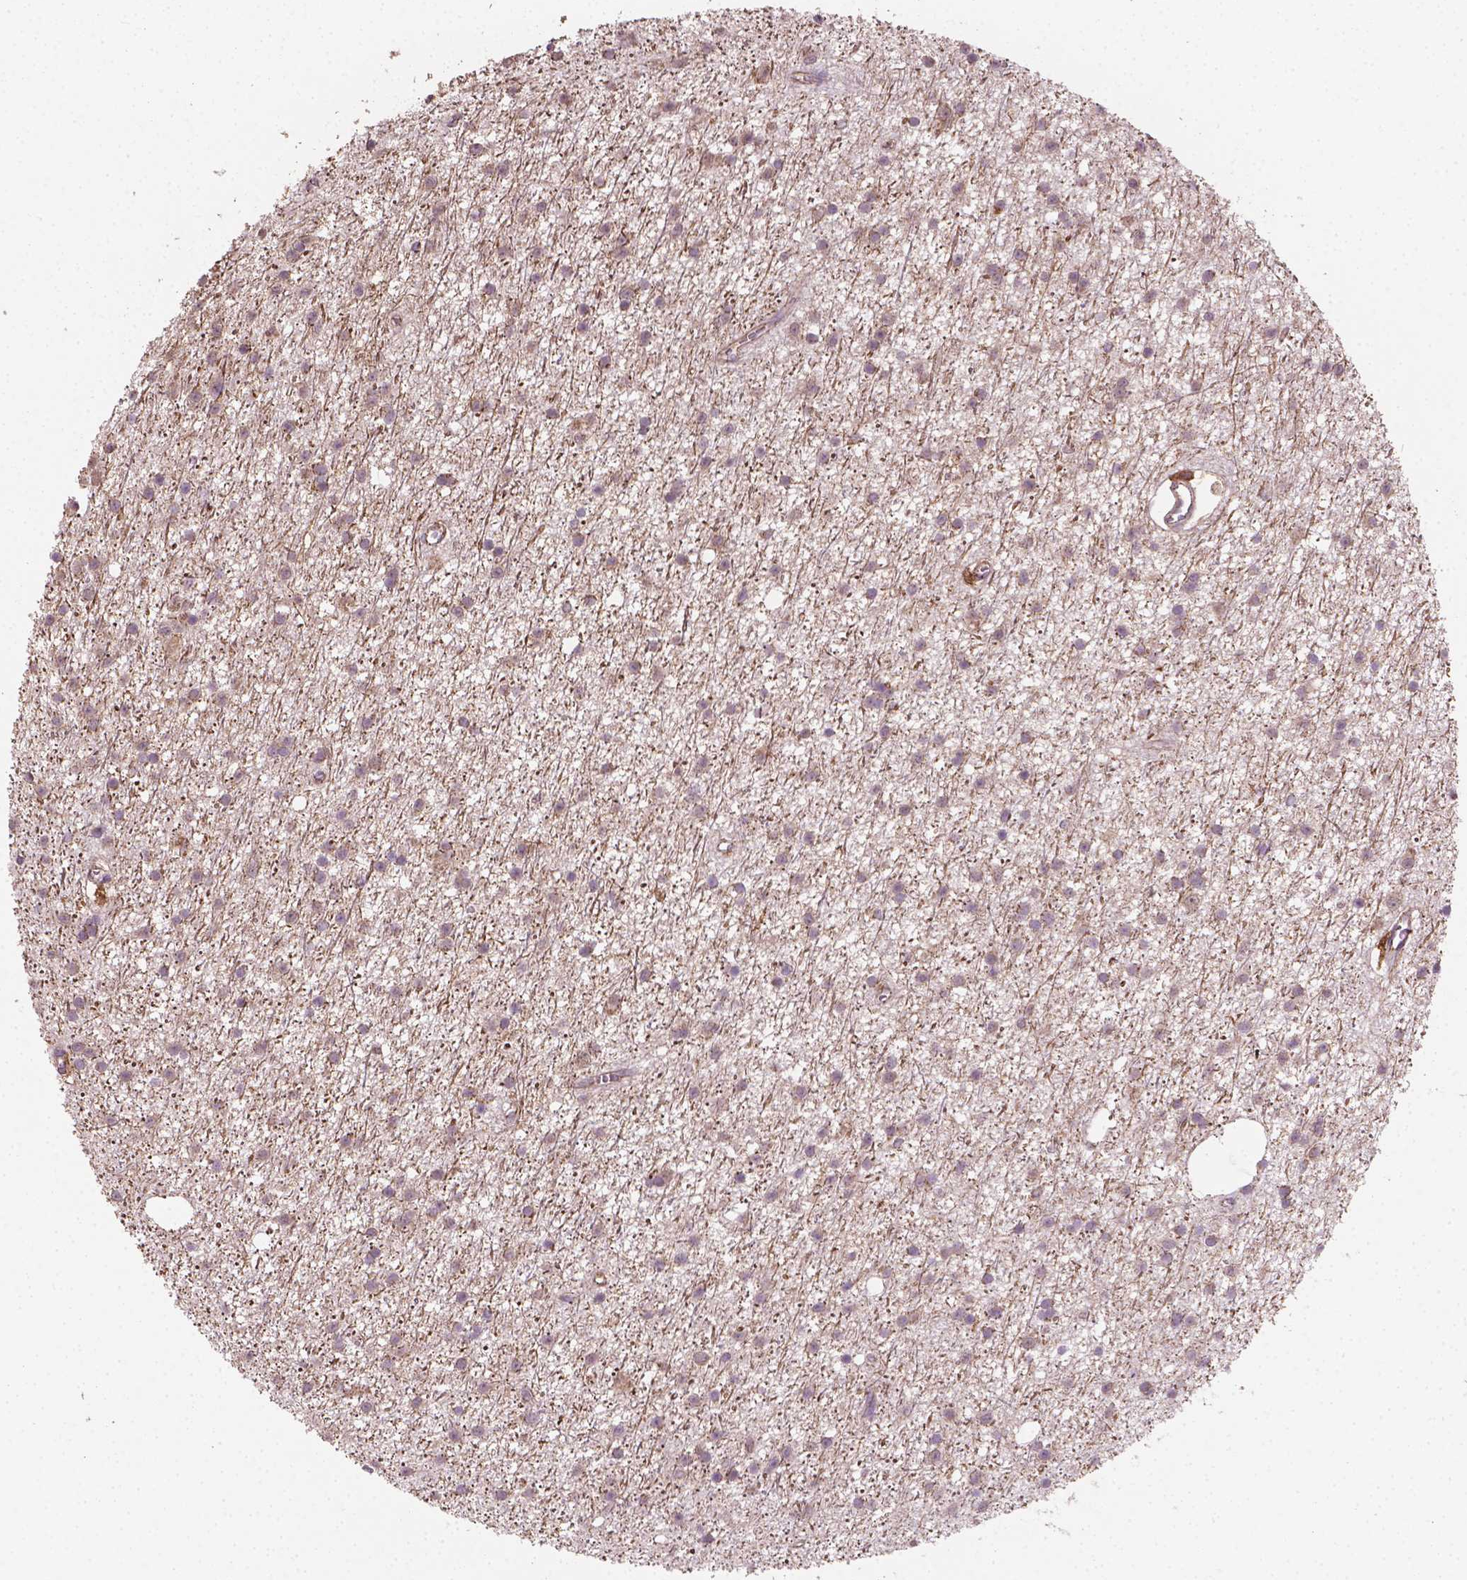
{"staining": {"intensity": "negative", "quantity": "none", "location": "none"}, "tissue": "glioma", "cell_type": "Tumor cells", "image_type": "cancer", "snomed": [{"axis": "morphology", "description": "Glioma, malignant, Low grade"}, {"axis": "topography", "description": "Brain"}], "caption": "IHC photomicrograph of neoplastic tissue: malignant glioma (low-grade) stained with DAB displays no significant protein staining in tumor cells.", "gene": "TCAF1", "patient": {"sex": "male", "age": 27}}